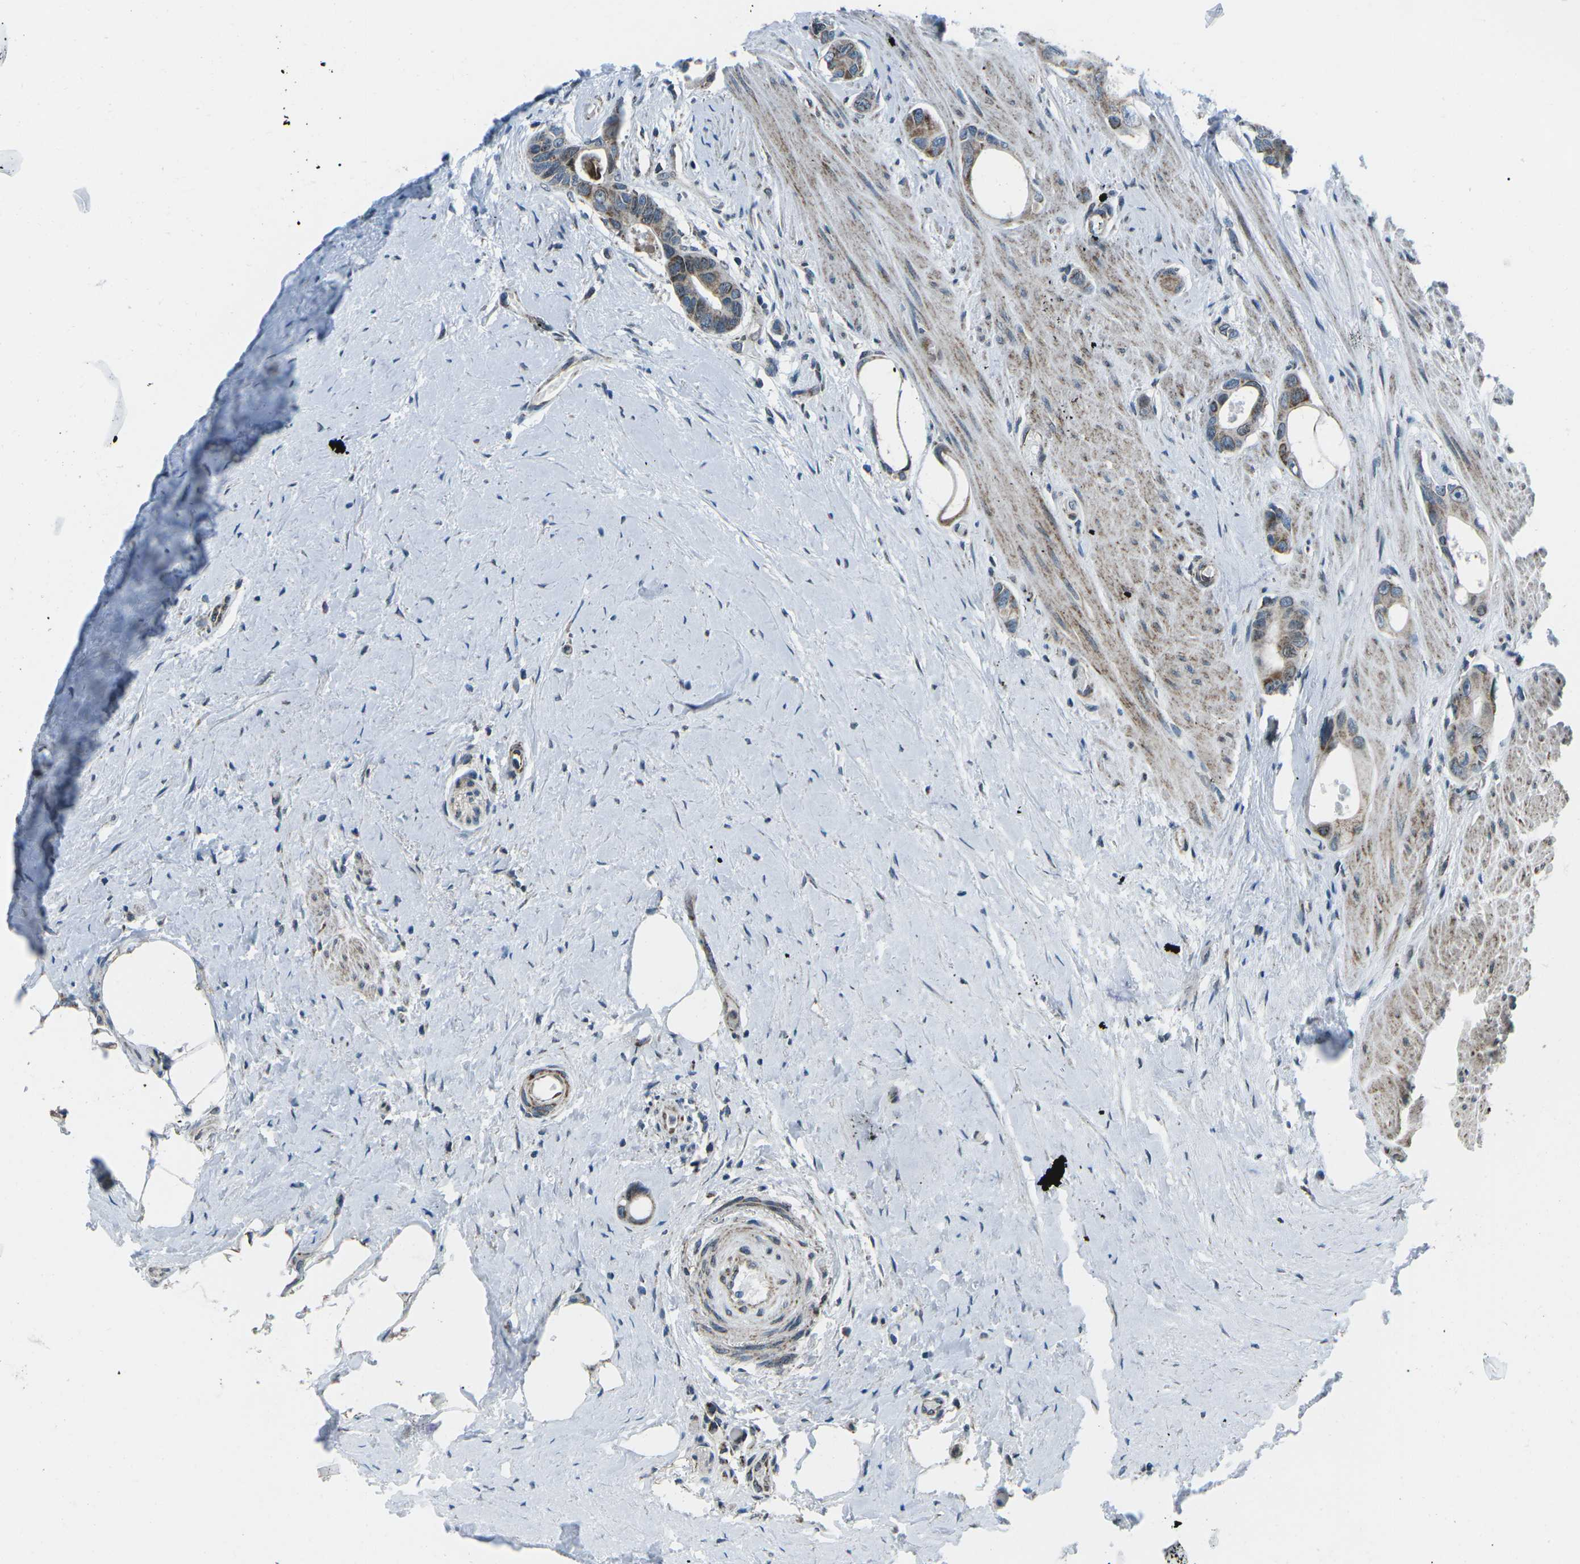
{"staining": {"intensity": "moderate", "quantity": ">75%", "location": "cytoplasmic/membranous"}, "tissue": "colorectal cancer", "cell_type": "Tumor cells", "image_type": "cancer", "snomed": [{"axis": "morphology", "description": "Adenocarcinoma, NOS"}, {"axis": "topography", "description": "Rectum"}], "caption": "Colorectal cancer stained for a protein (brown) exhibits moderate cytoplasmic/membranous positive staining in about >75% of tumor cells.", "gene": "RFESD", "patient": {"sex": "male", "age": 51}}